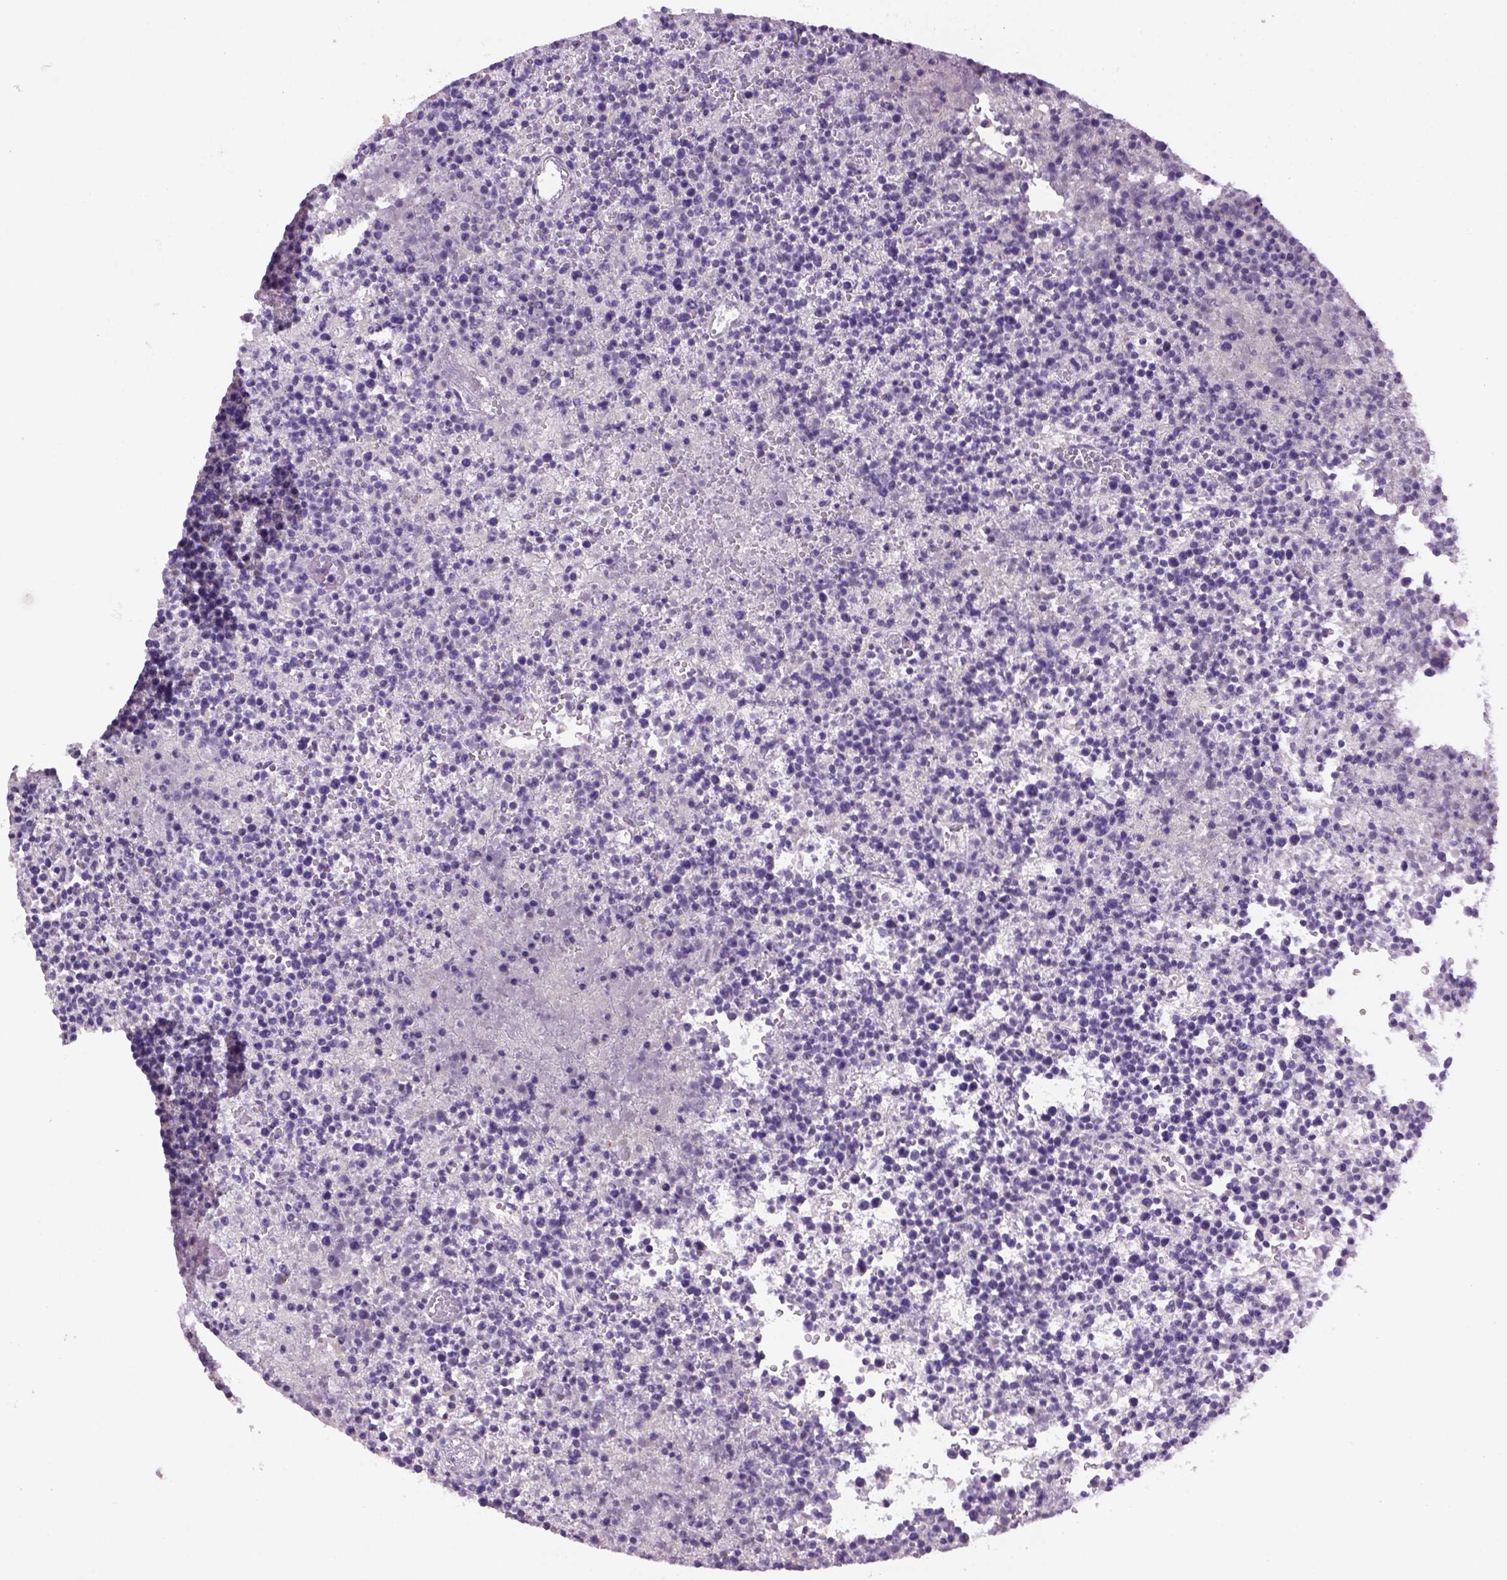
{"staining": {"intensity": "negative", "quantity": "none", "location": "none"}, "tissue": "lymphoma", "cell_type": "Tumor cells", "image_type": "cancer", "snomed": [{"axis": "morphology", "description": "Malignant lymphoma, non-Hodgkin's type, High grade"}, {"axis": "topography", "description": "Lymph node"}], "caption": "The immunohistochemistry histopathology image has no significant staining in tumor cells of high-grade malignant lymphoma, non-Hodgkin's type tissue.", "gene": "DNAH11", "patient": {"sex": "male", "age": 13}}